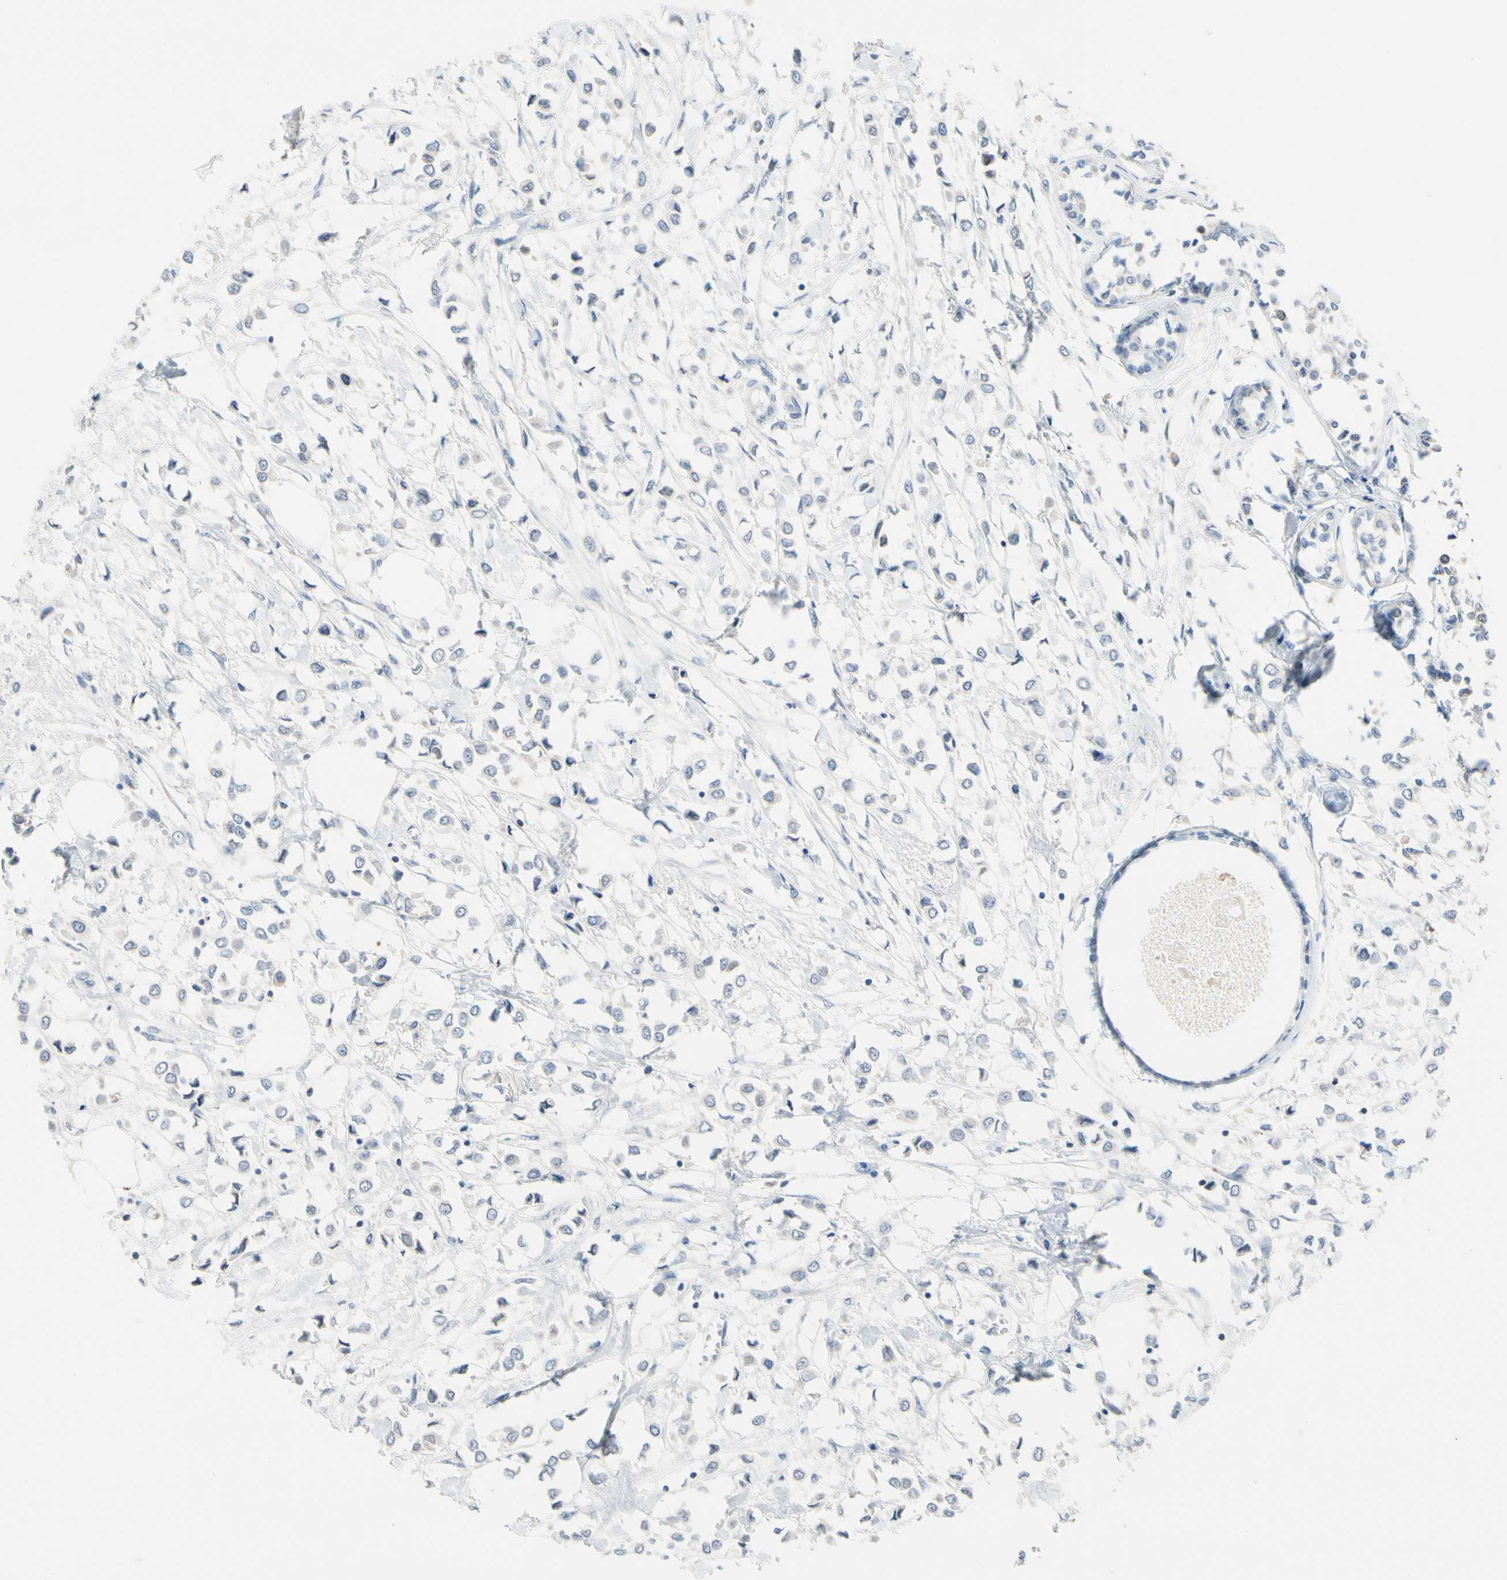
{"staining": {"intensity": "negative", "quantity": "none", "location": "none"}, "tissue": "breast cancer", "cell_type": "Tumor cells", "image_type": "cancer", "snomed": [{"axis": "morphology", "description": "Lobular carcinoma"}, {"axis": "topography", "description": "Breast"}], "caption": "Immunohistochemical staining of breast lobular carcinoma reveals no significant staining in tumor cells. Nuclei are stained in blue.", "gene": "CNDP1", "patient": {"sex": "female", "age": 51}}